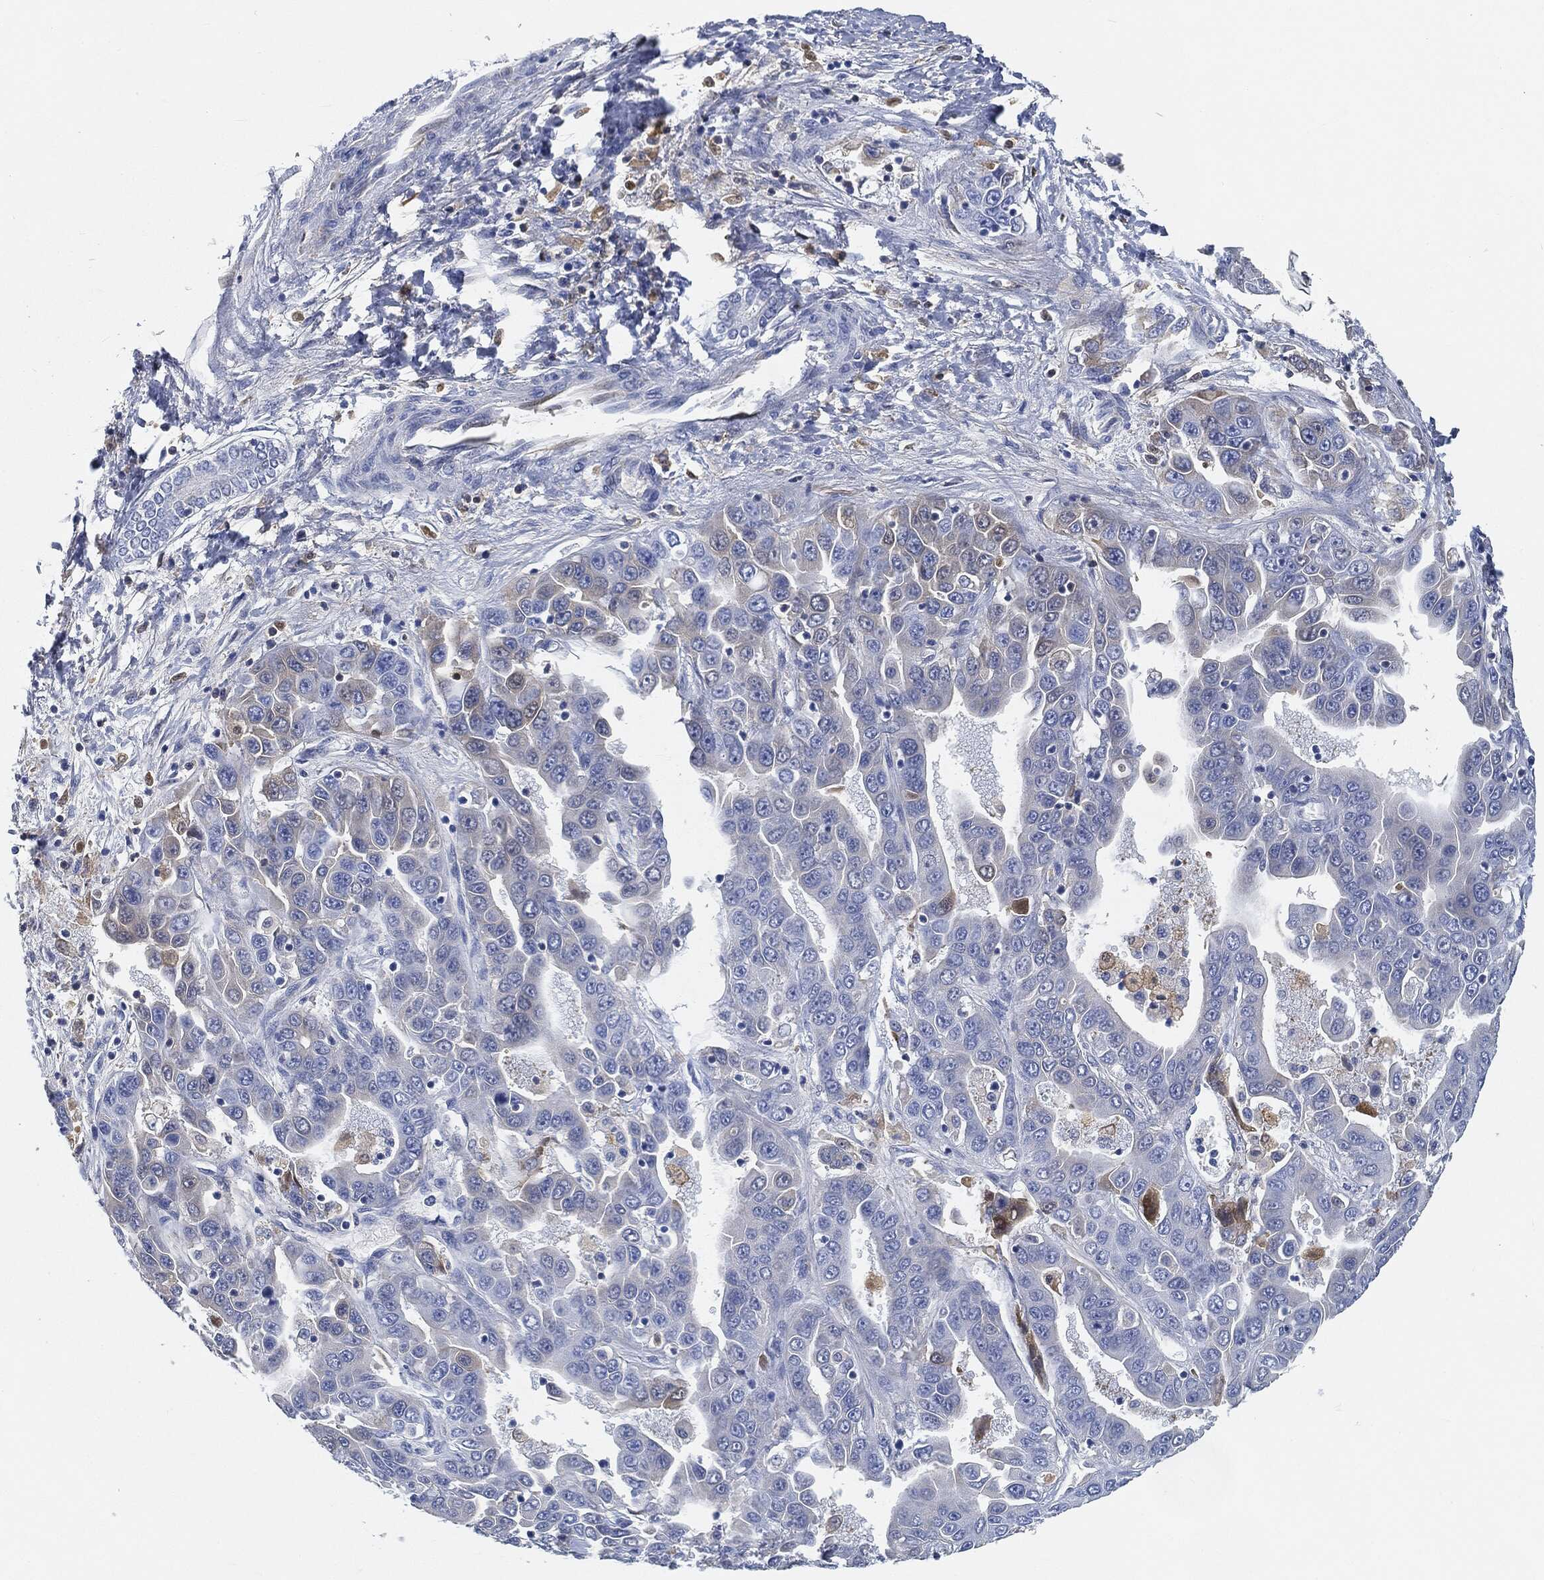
{"staining": {"intensity": "weak", "quantity": "<25%", "location": "cytoplasmic/membranous"}, "tissue": "liver cancer", "cell_type": "Tumor cells", "image_type": "cancer", "snomed": [{"axis": "morphology", "description": "Cholangiocarcinoma"}, {"axis": "topography", "description": "Liver"}], "caption": "A histopathology image of human liver cancer (cholangiocarcinoma) is negative for staining in tumor cells. Nuclei are stained in blue.", "gene": "IGLV6-57", "patient": {"sex": "female", "age": 52}}